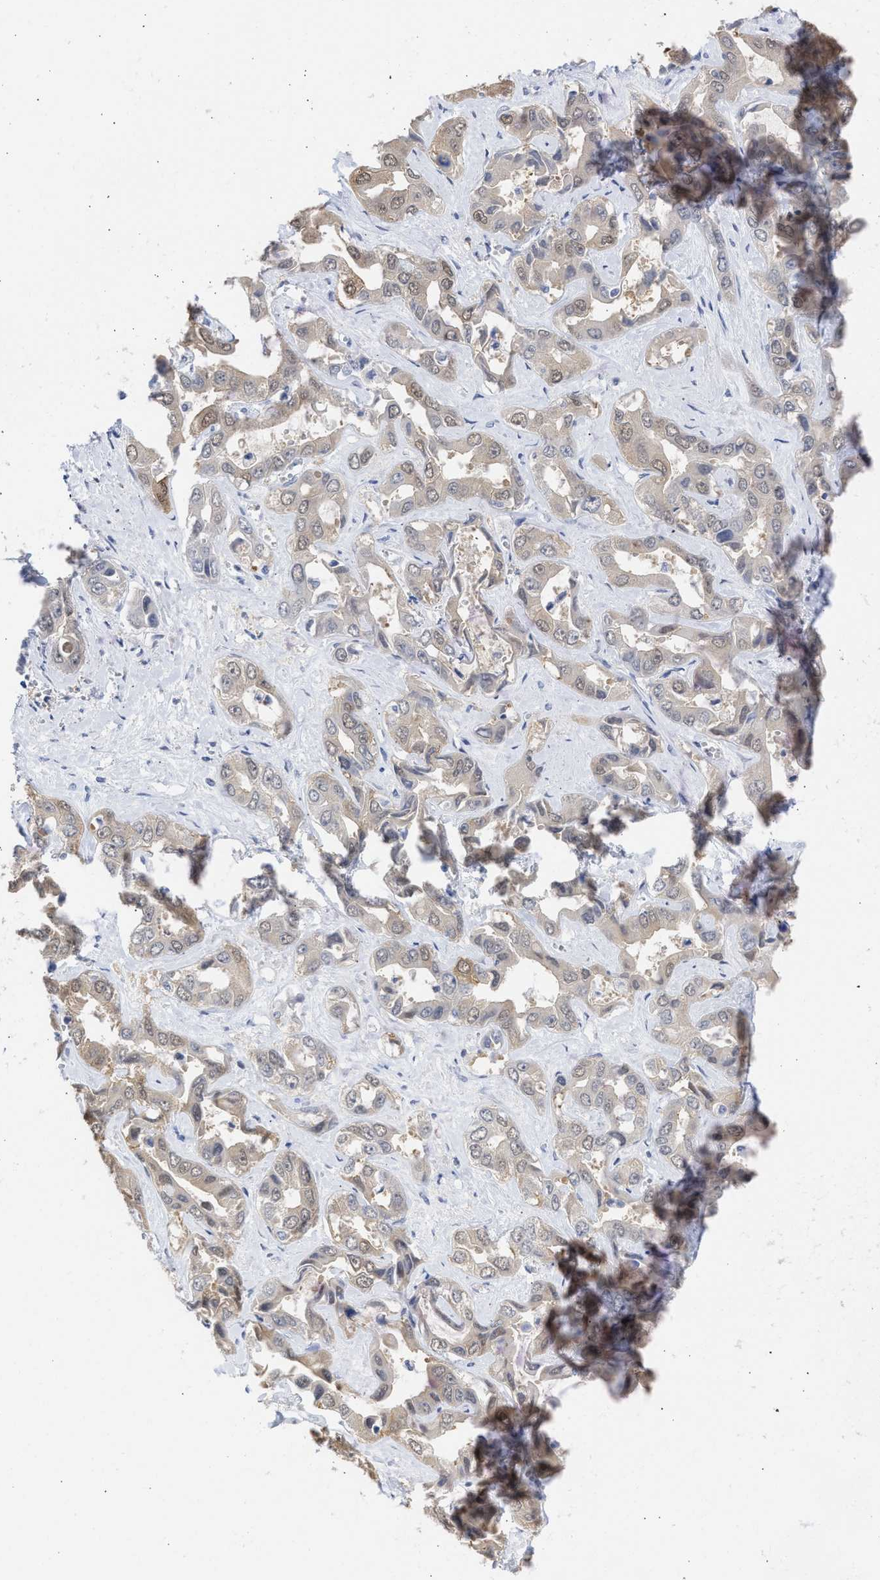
{"staining": {"intensity": "weak", "quantity": "25%-75%", "location": "cytoplasmic/membranous"}, "tissue": "liver cancer", "cell_type": "Tumor cells", "image_type": "cancer", "snomed": [{"axis": "morphology", "description": "Cholangiocarcinoma"}, {"axis": "topography", "description": "Liver"}], "caption": "The immunohistochemical stain labels weak cytoplasmic/membranous expression in tumor cells of liver cholangiocarcinoma tissue. (brown staining indicates protein expression, while blue staining denotes nuclei).", "gene": "THRA", "patient": {"sex": "female", "age": 52}}